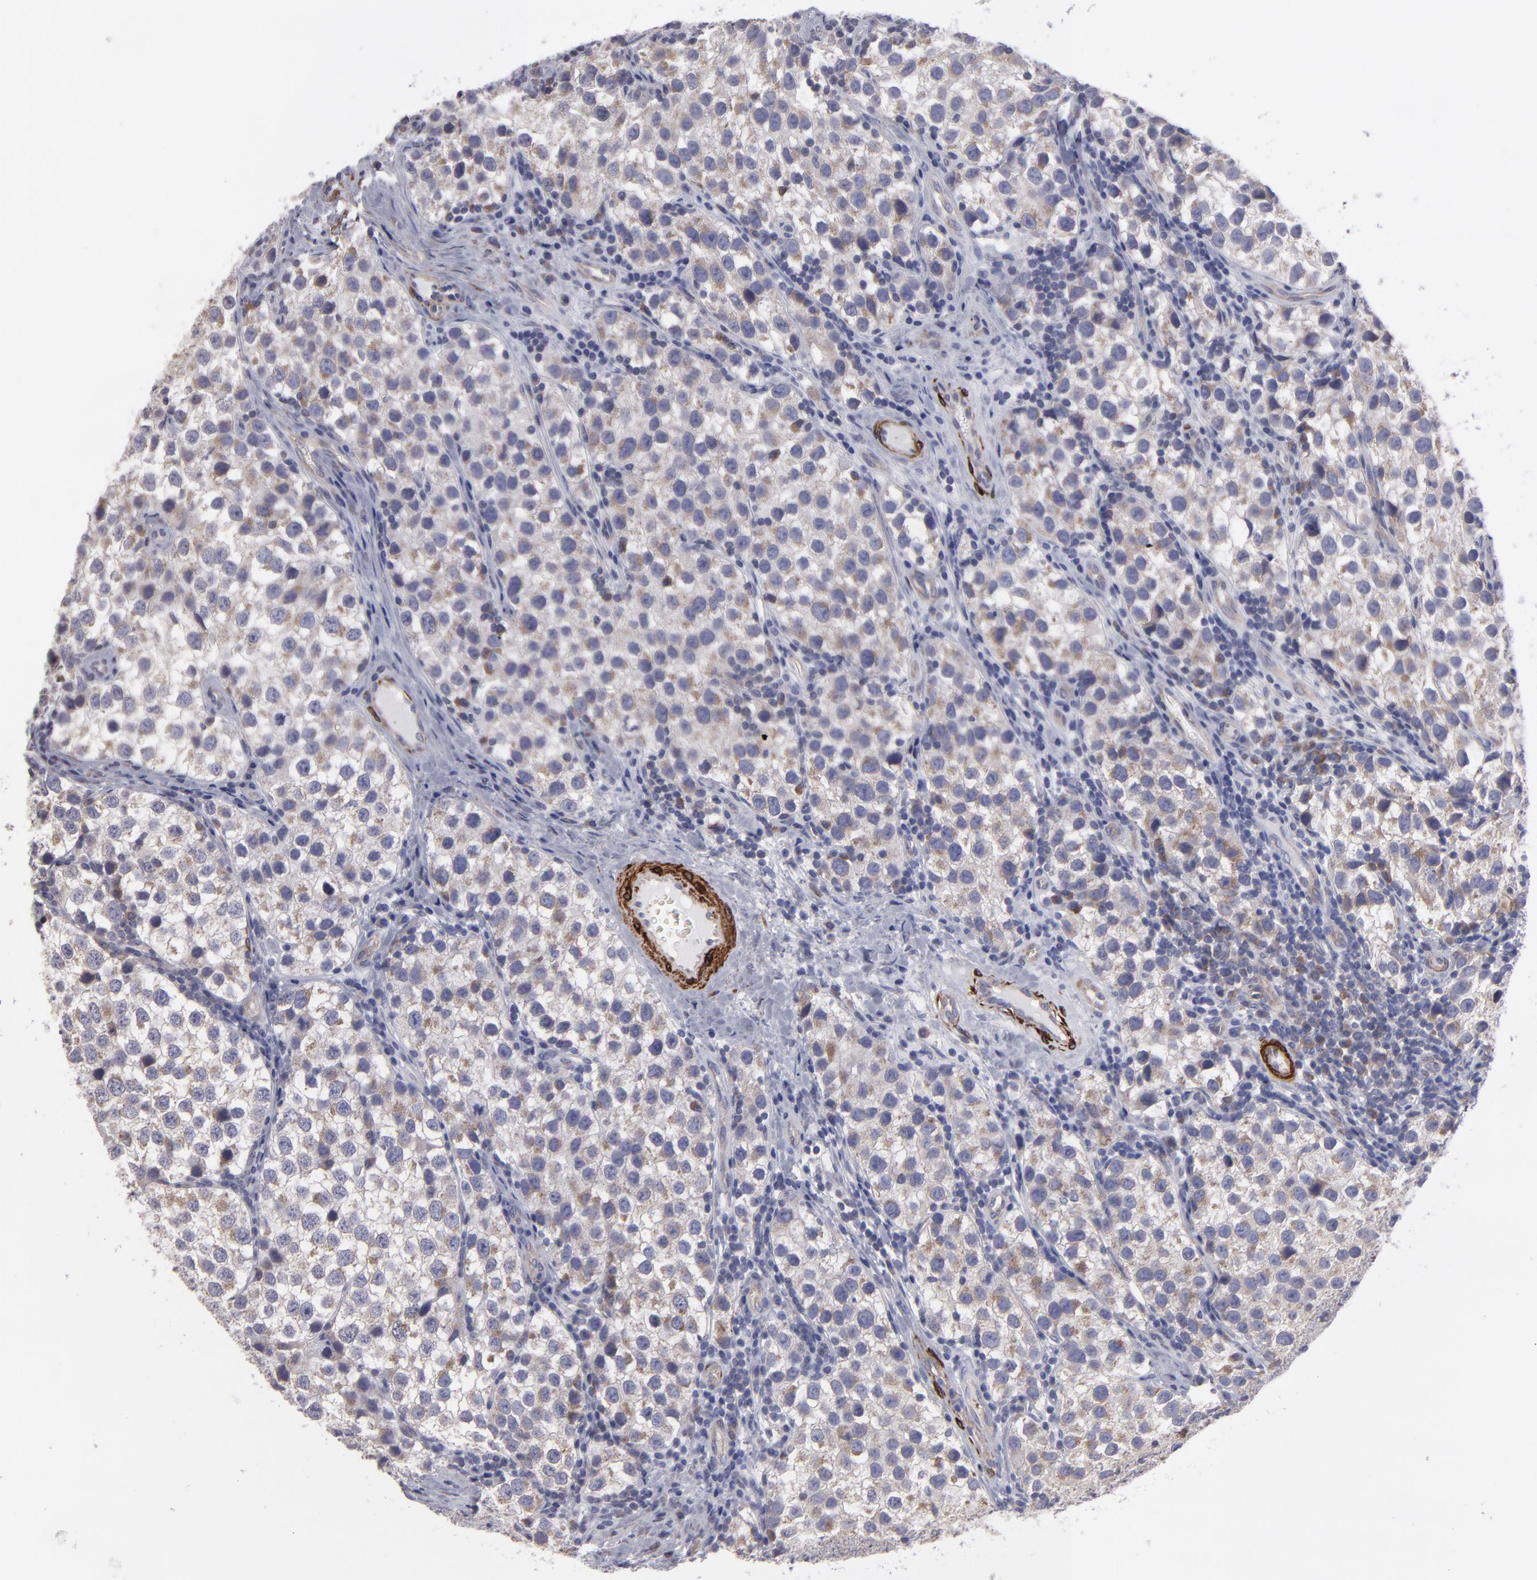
{"staining": {"intensity": "weak", "quantity": "25%-75%", "location": "cytoplasmic/membranous"}, "tissue": "testis cancer", "cell_type": "Tumor cells", "image_type": "cancer", "snomed": [{"axis": "morphology", "description": "Seminoma, NOS"}, {"axis": "topography", "description": "Testis"}], "caption": "Tumor cells reveal weak cytoplasmic/membranous staining in about 25%-75% of cells in testis seminoma. (DAB = brown stain, brightfield microscopy at high magnification).", "gene": "SLMAP", "patient": {"sex": "male", "age": 39}}